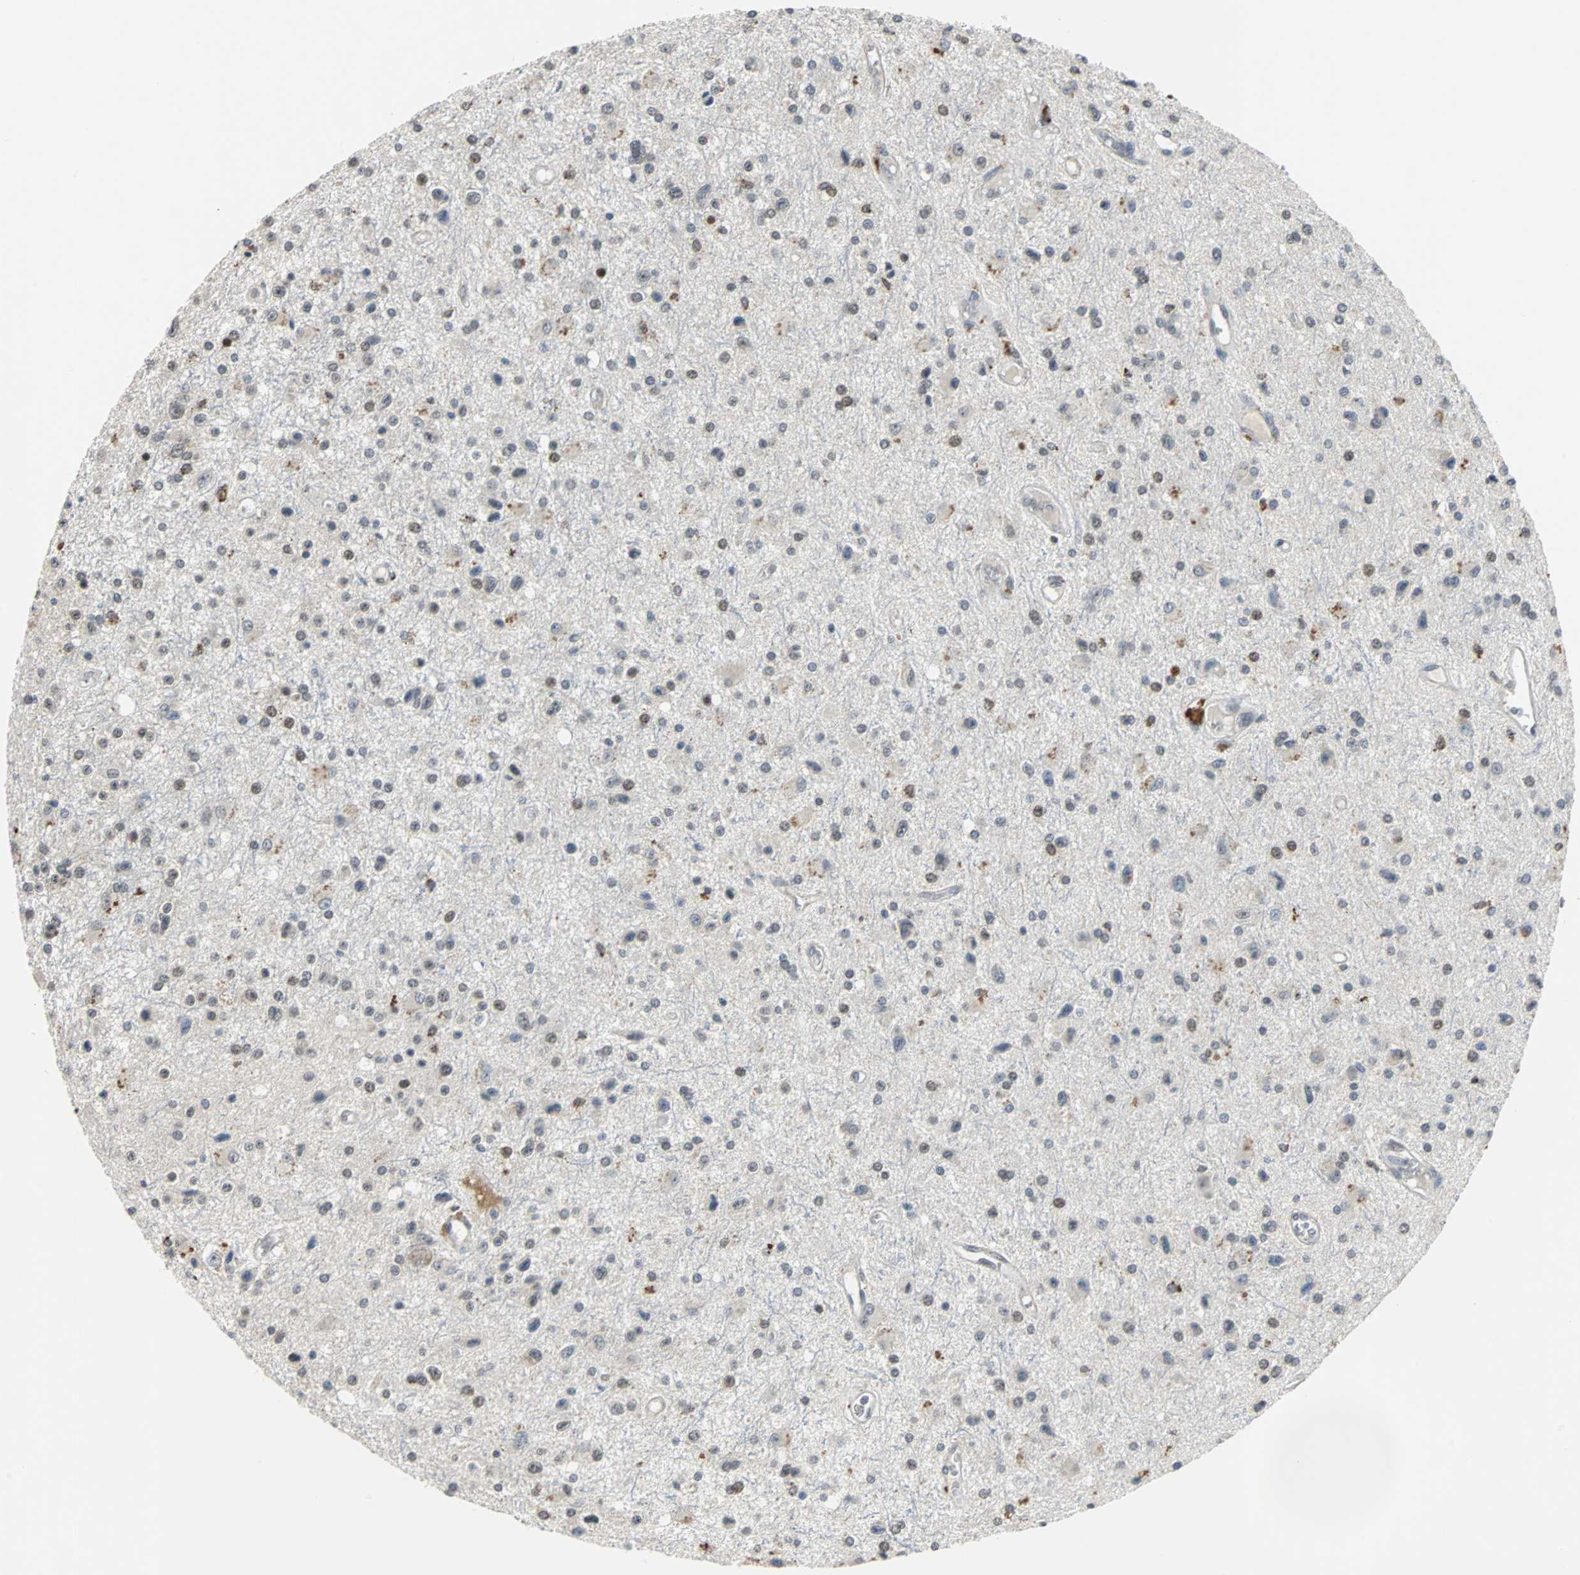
{"staining": {"intensity": "weak", "quantity": "<25%", "location": "nuclear"}, "tissue": "glioma", "cell_type": "Tumor cells", "image_type": "cancer", "snomed": [{"axis": "morphology", "description": "Glioma, malignant, Low grade"}, {"axis": "topography", "description": "Brain"}], "caption": "This is a histopathology image of immunohistochemistry staining of glioma, which shows no positivity in tumor cells.", "gene": "HLX", "patient": {"sex": "male", "age": 58}}